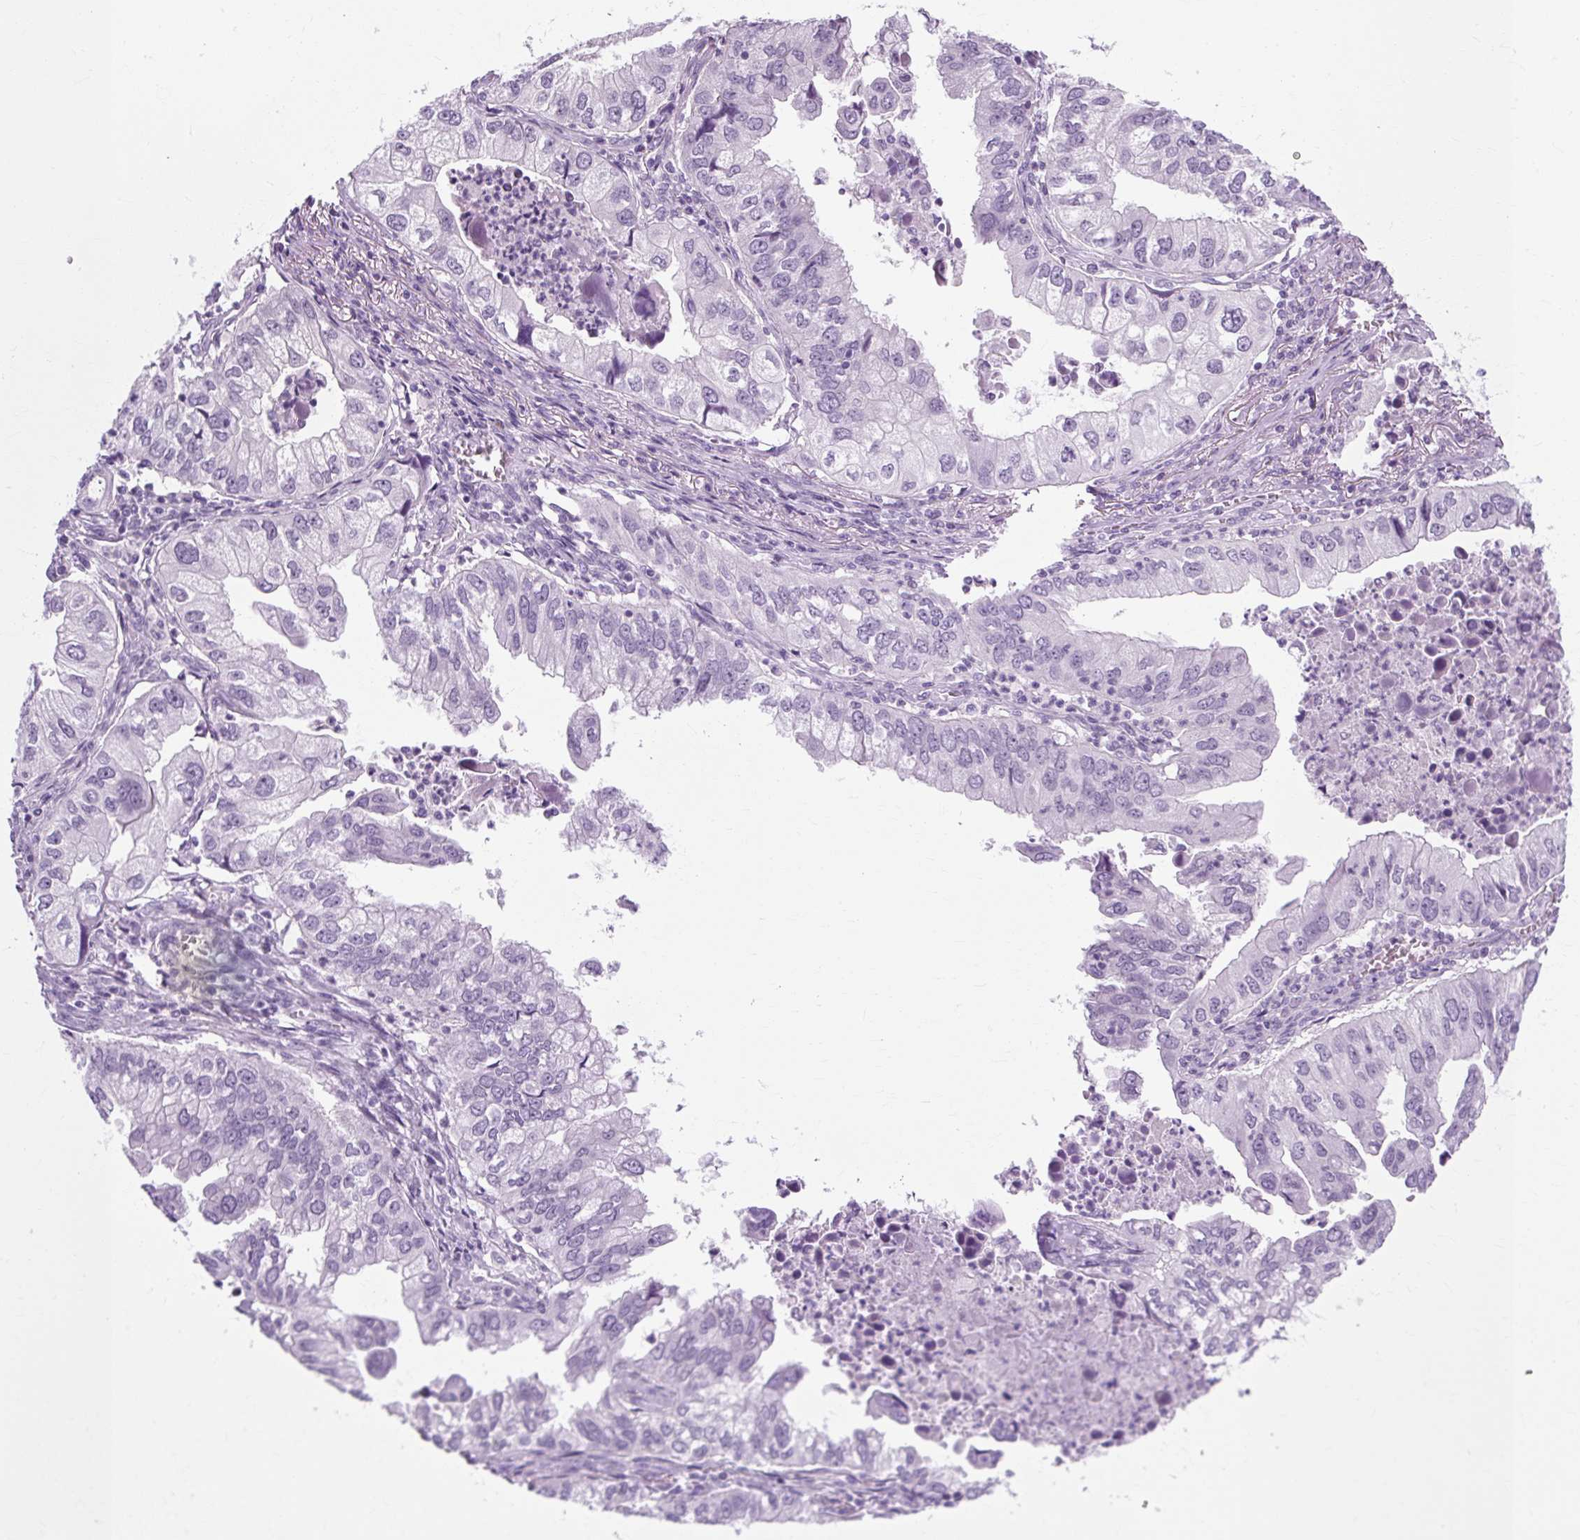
{"staining": {"intensity": "negative", "quantity": "none", "location": "none"}, "tissue": "lung cancer", "cell_type": "Tumor cells", "image_type": "cancer", "snomed": [{"axis": "morphology", "description": "Adenocarcinoma, NOS"}, {"axis": "topography", "description": "Lung"}], "caption": "Image shows no protein expression in tumor cells of lung cancer tissue.", "gene": "RYBP", "patient": {"sex": "male", "age": 48}}